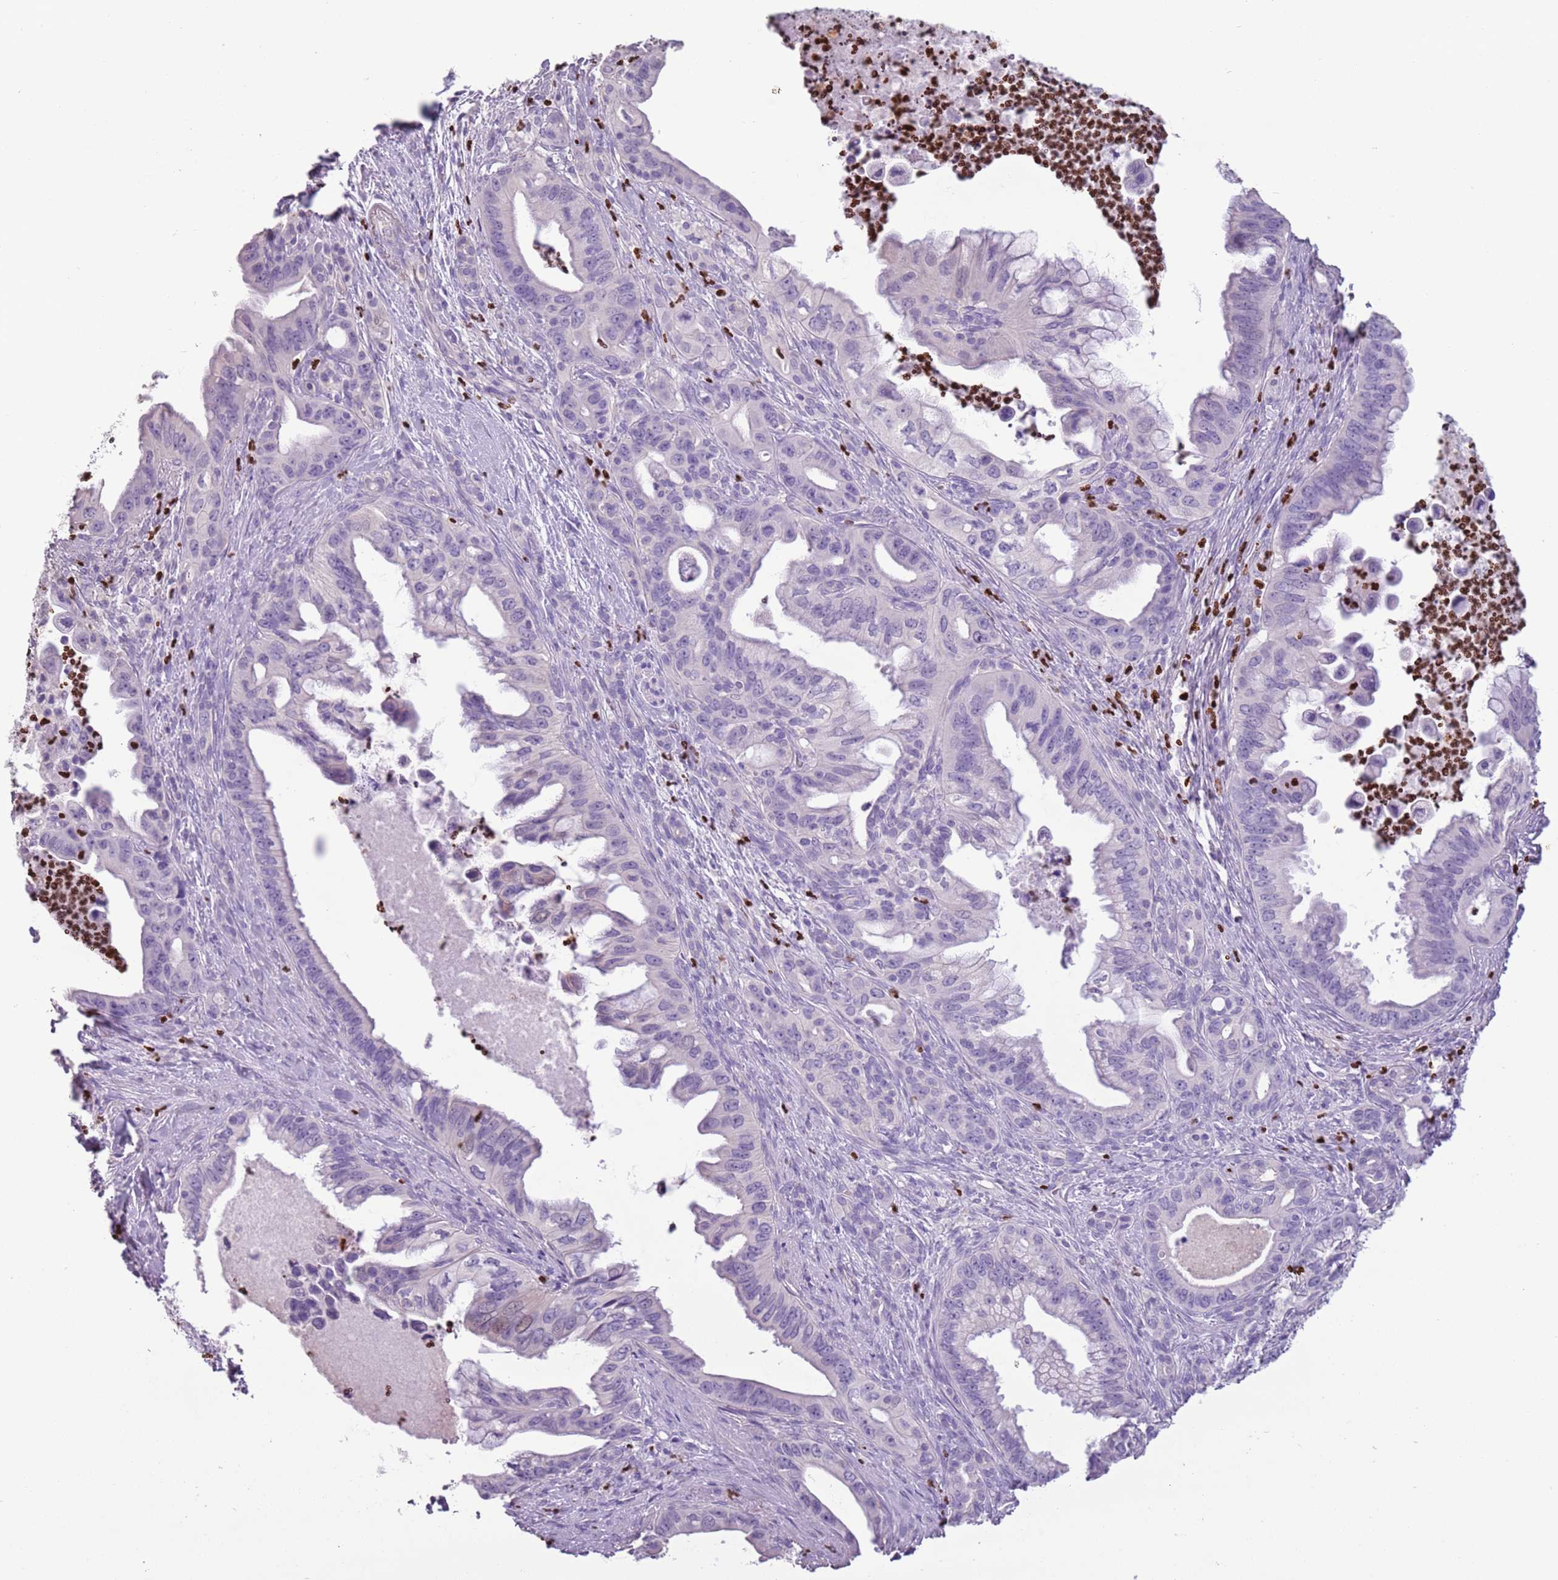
{"staining": {"intensity": "negative", "quantity": "none", "location": "none"}, "tissue": "pancreatic cancer", "cell_type": "Tumor cells", "image_type": "cancer", "snomed": [{"axis": "morphology", "description": "Adenocarcinoma, NOS"}, {"axis": "topography", "description": "Pancreas"}], "caption": "DAB (3,3'-diaminobenzidine) immunohistochemical staining of human pancreatic adenocarcinoma reveals no significant positivity in tumor cells.", "gene": "CELF6", "patient": {"sex": "male", "age": 58}}